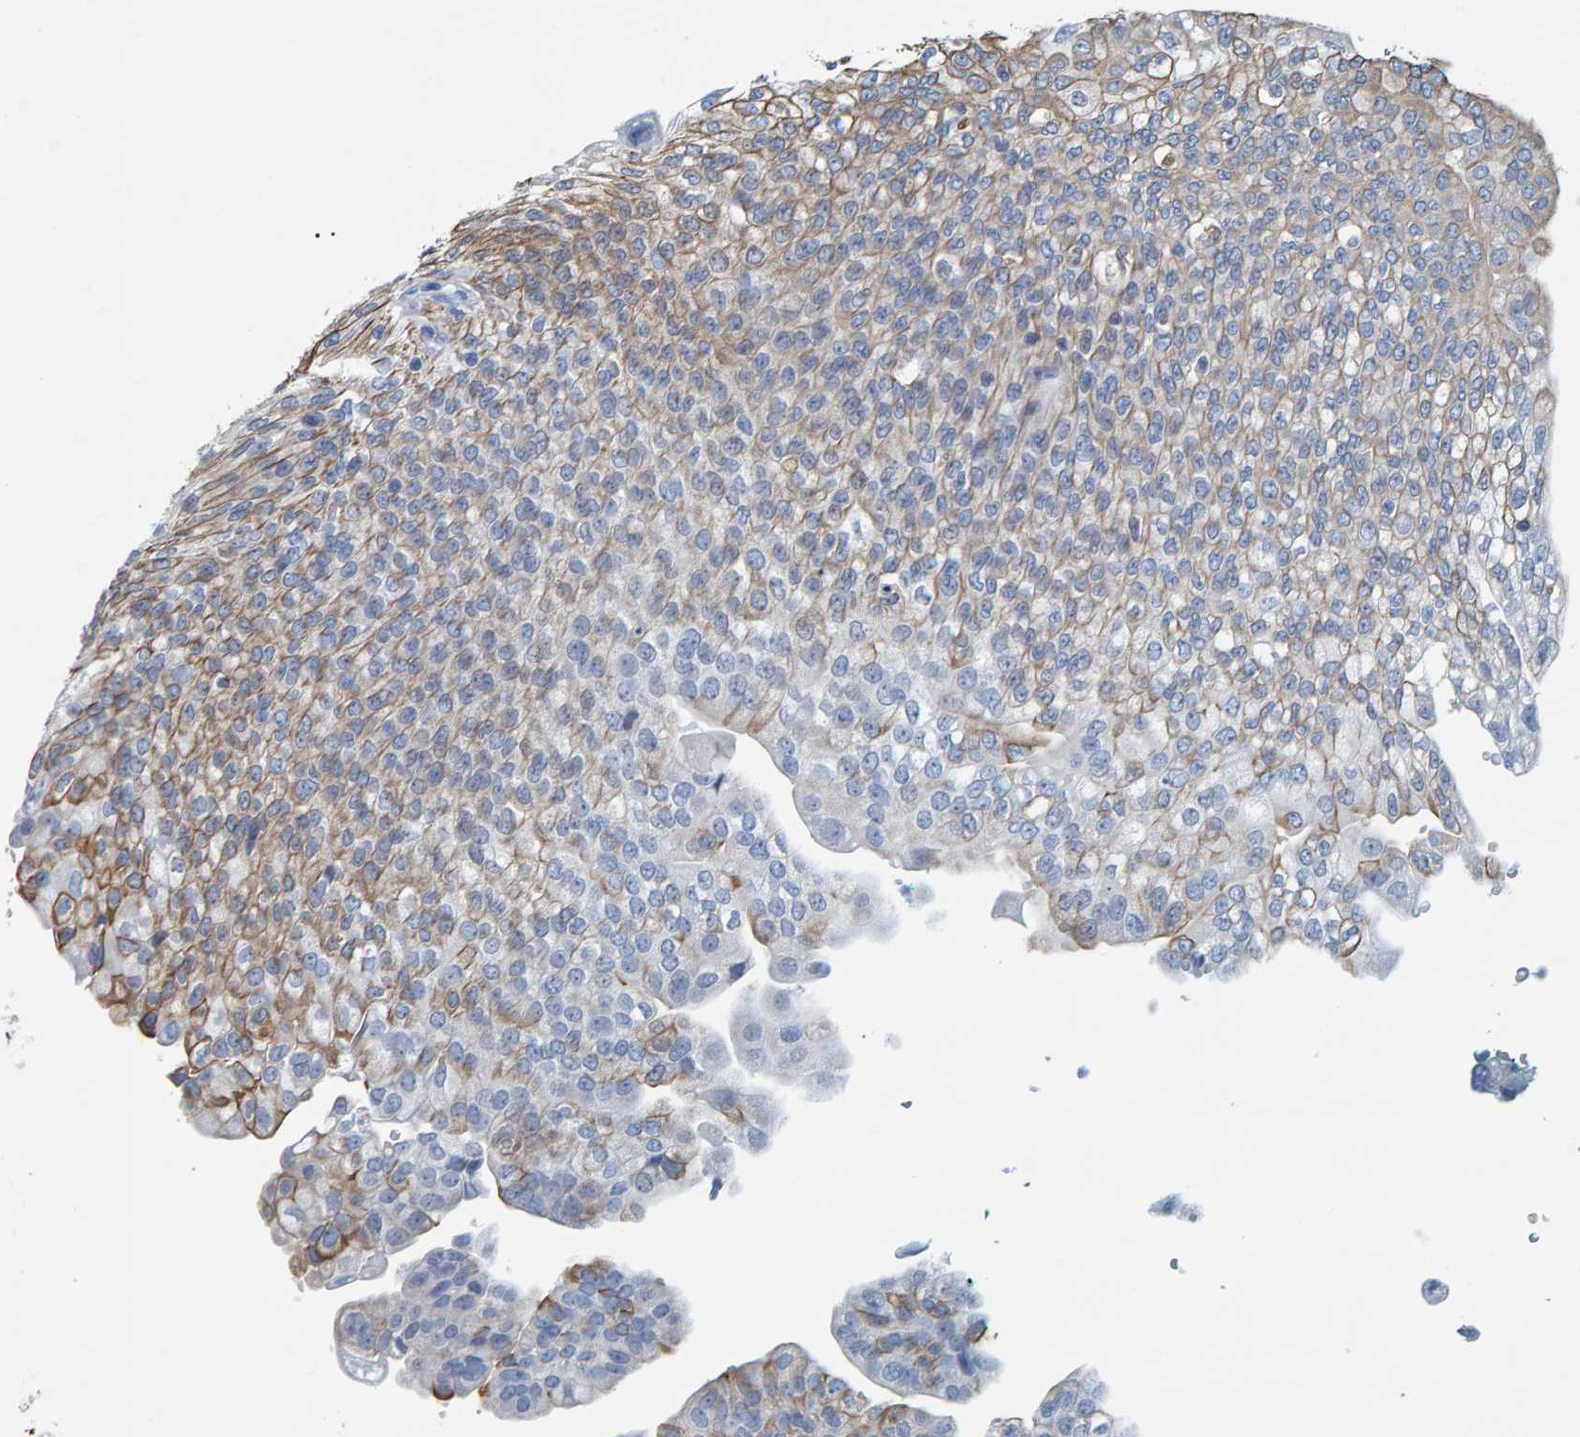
{"staining": {"intensity": "weak", "quantity": "25%-75%", "location": "cytoplasmic/membranous"}, "tissue": "urinary bladder", "cell_type": "Urothelial cells", "image_type": "normal", "snomed": [{"axis": "morphology", "description": "Urothelial carcinoma, High grade"}, {"axis": "topography", "description": "Urinary bladder"}], "caption": "Immunohistochemical staining of normal human urinary bladder reveals weak cytoplasmic/membranous protein expression in about 25%-75% of urothelial cells. (DAB (3,3'-diaminobenzidine) IHC, brown staining for protein, blue staining for nuclei).", "gene": "IDO1", "patient": {"sex": "male", "age": 46}}